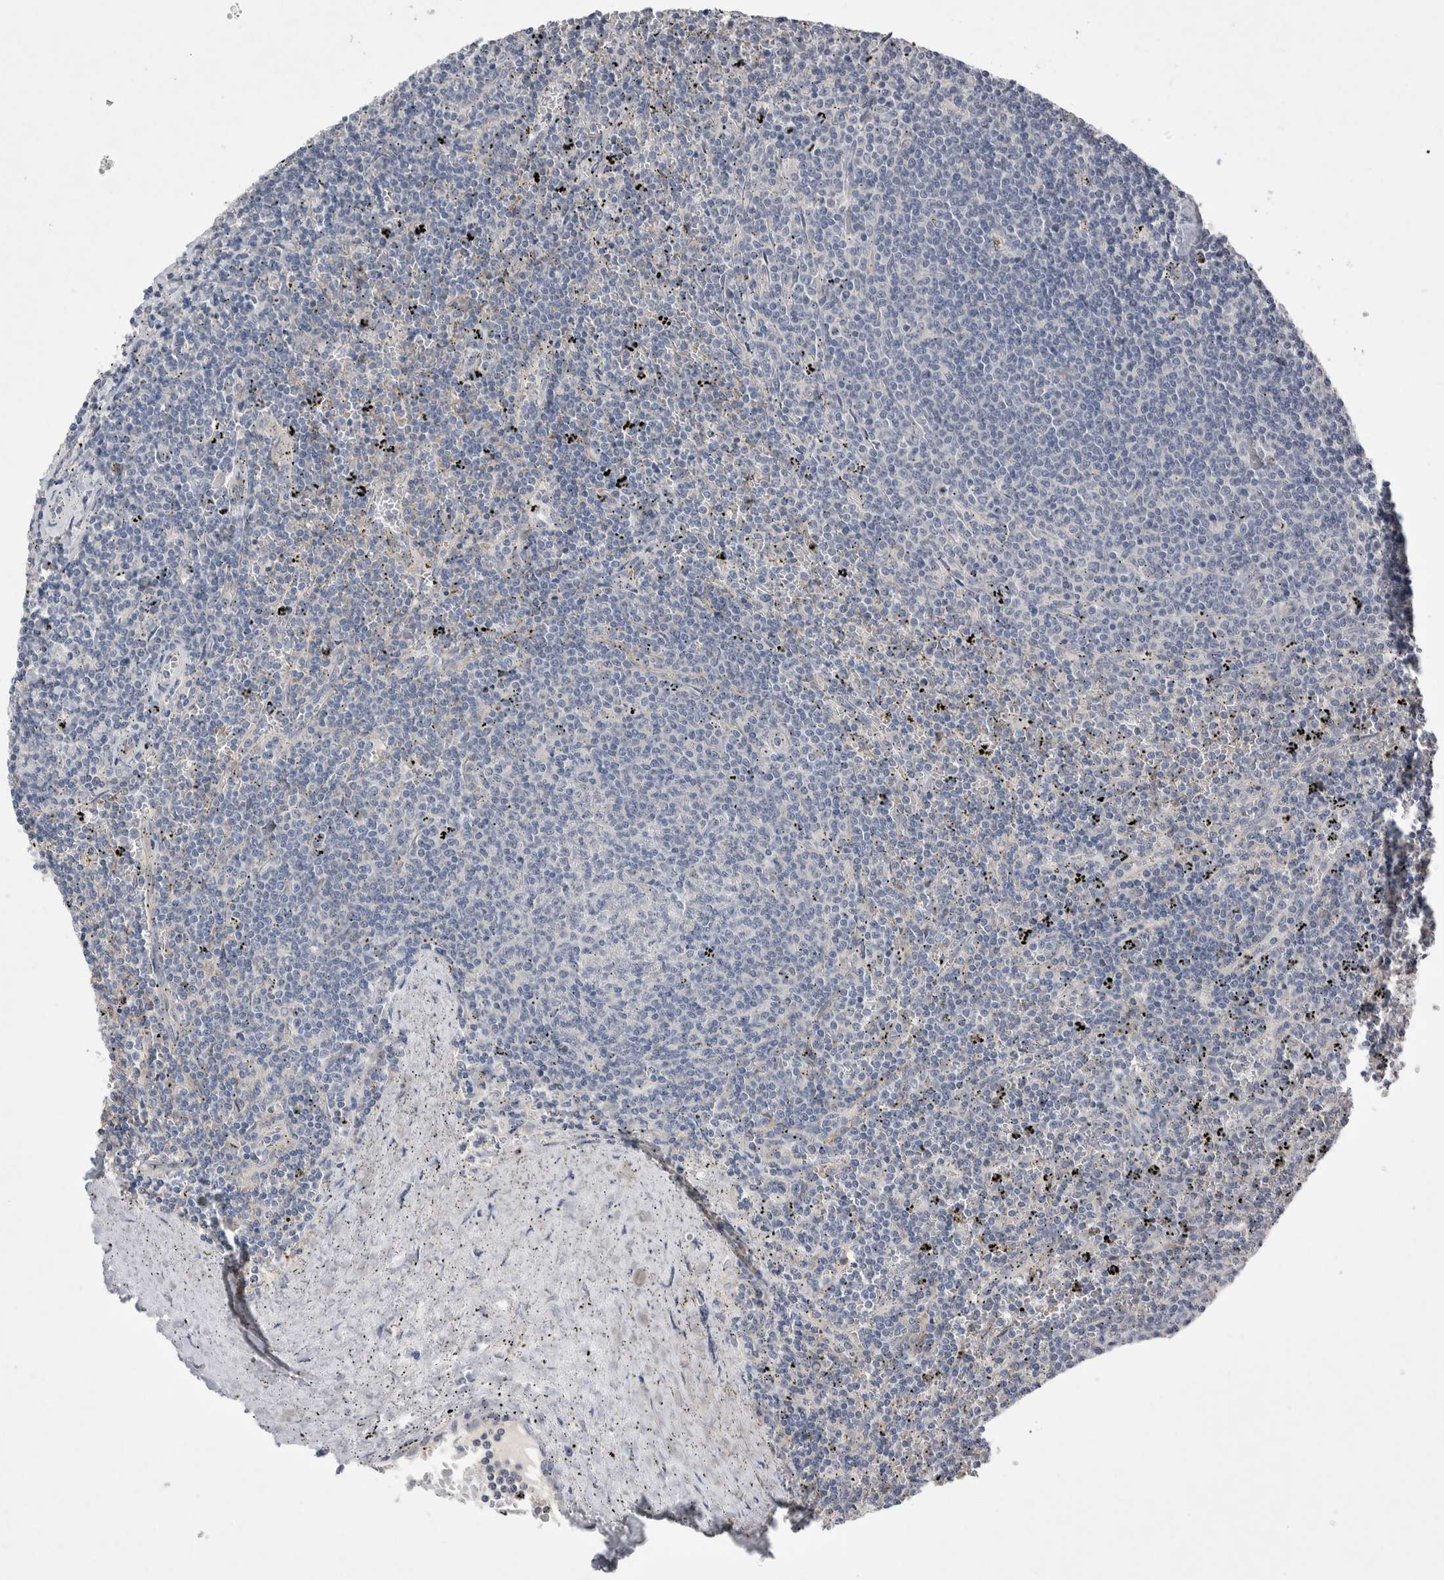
{"staining": {"intensity": "negative", "quantity": "none", "location": "none"}, "tissue": "lymphoma", "cell_type": "Tumor cells", "image_type": "cancer", "snomed": [{"axis": "morphology", "description": "Malignant lymphoma, non-Hodgkin's type, Low grade"}, {"axis": "topography", "description": "Spleen"}], "caption": "High magnification brightfield microscopy of low-grade malignant lymphoma, non-Hodgkin's type stained with DAB (brown) and counterstained with hematoxylin (blue): tumor cells show no significant expression.", "gene": "CEP131", "patient": {"sex": "female", "age": 50}}